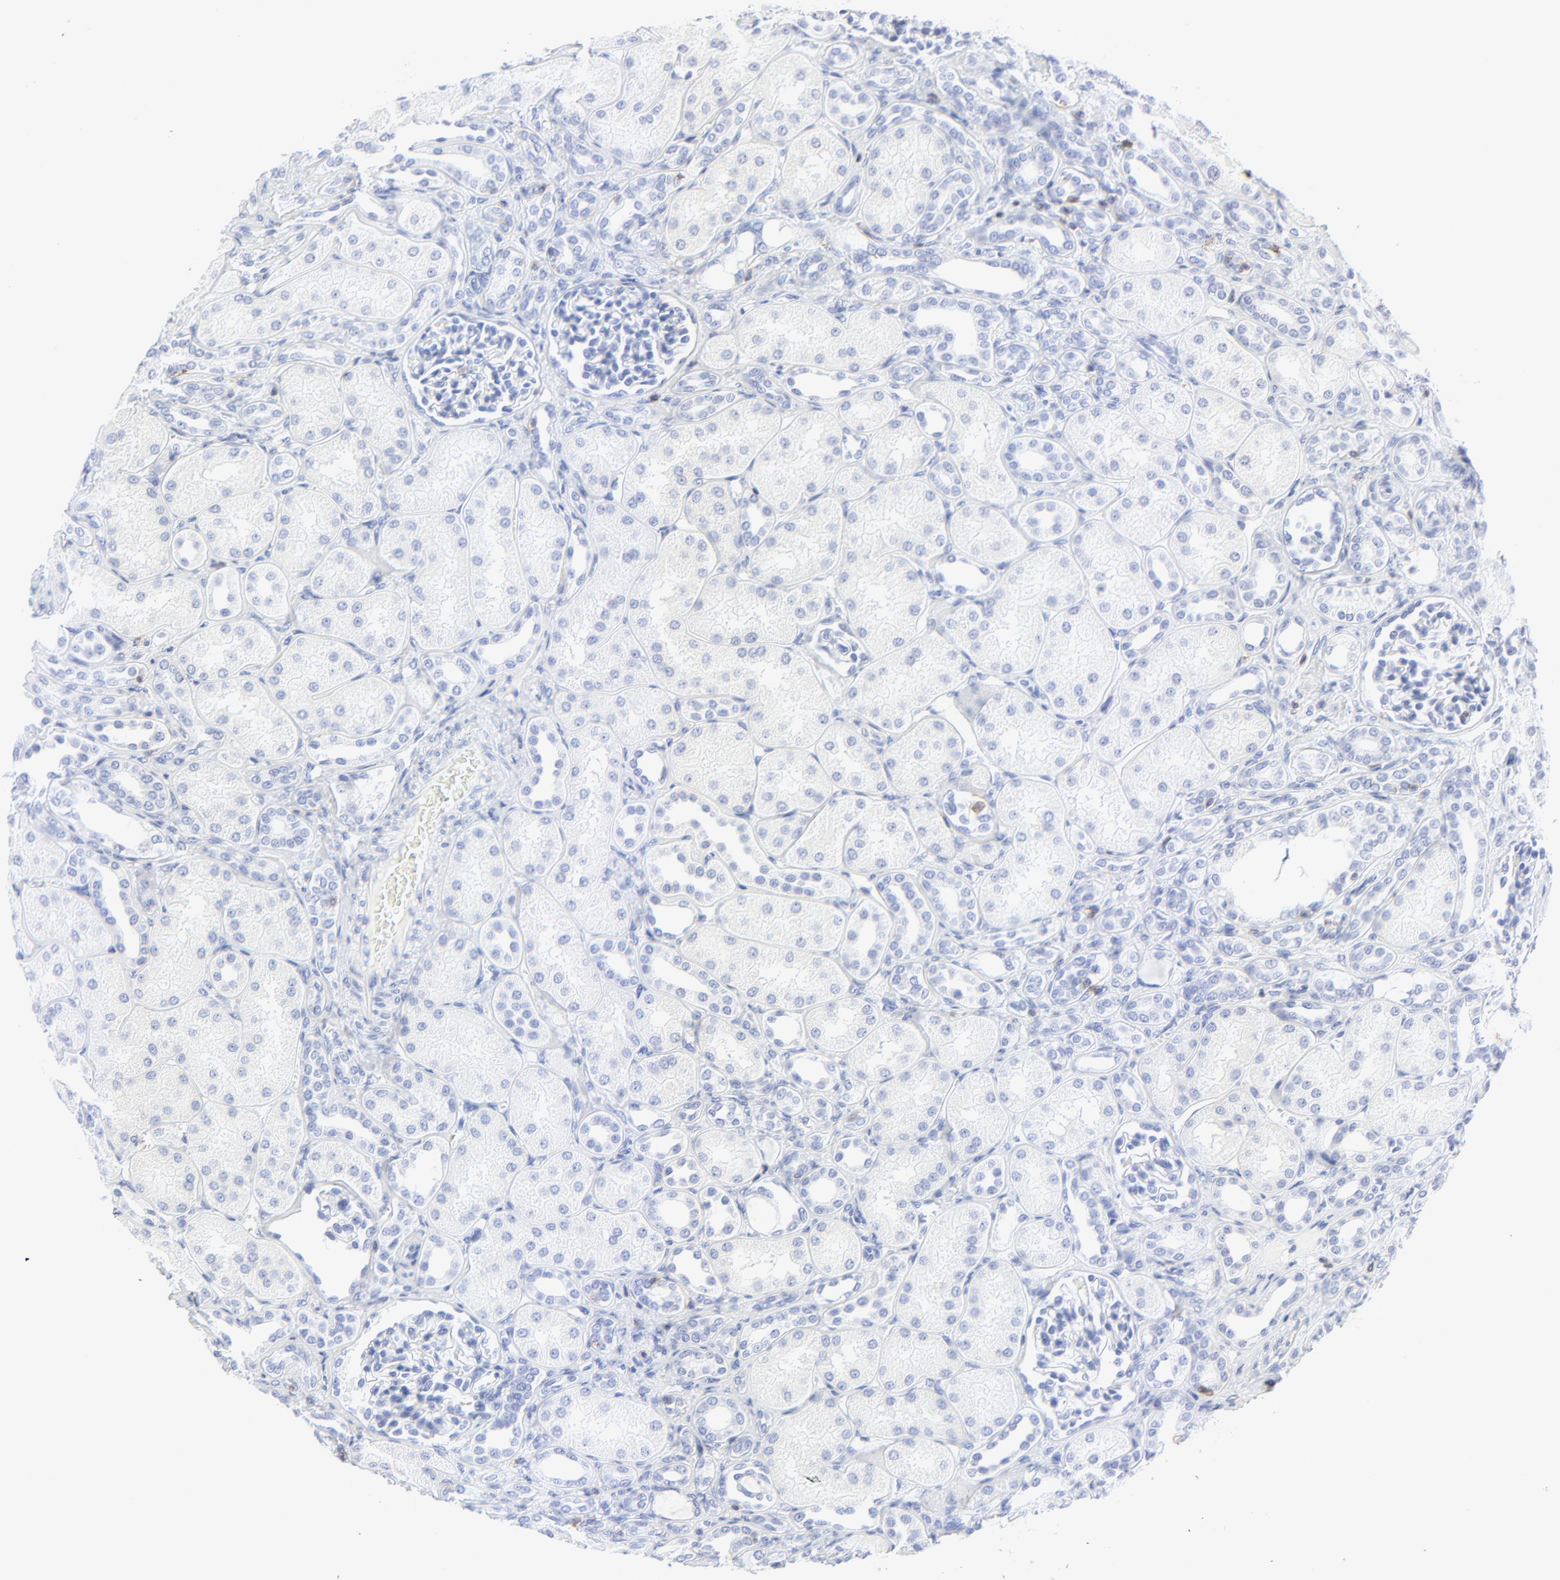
{"staining": {"intensity": "negative", "quantity": "none", "location": "none"}, "tissue": "kidney", "cell_type": "Cells in glomeruli", "image_type": "normal", "snomed": [{"axis": "morphology", "description": "Normal tissue, NOS"}, {"axis": "topography", "description": "Kidney"}], "caption": "Immunohistochemical staining of benign kidney demonstrates no significant expression in cells in glomeruli. (IHC, brightfield microscopy, high magnification).", "gene": "LCK", "patient": {"sex": "male", "age": 7}}